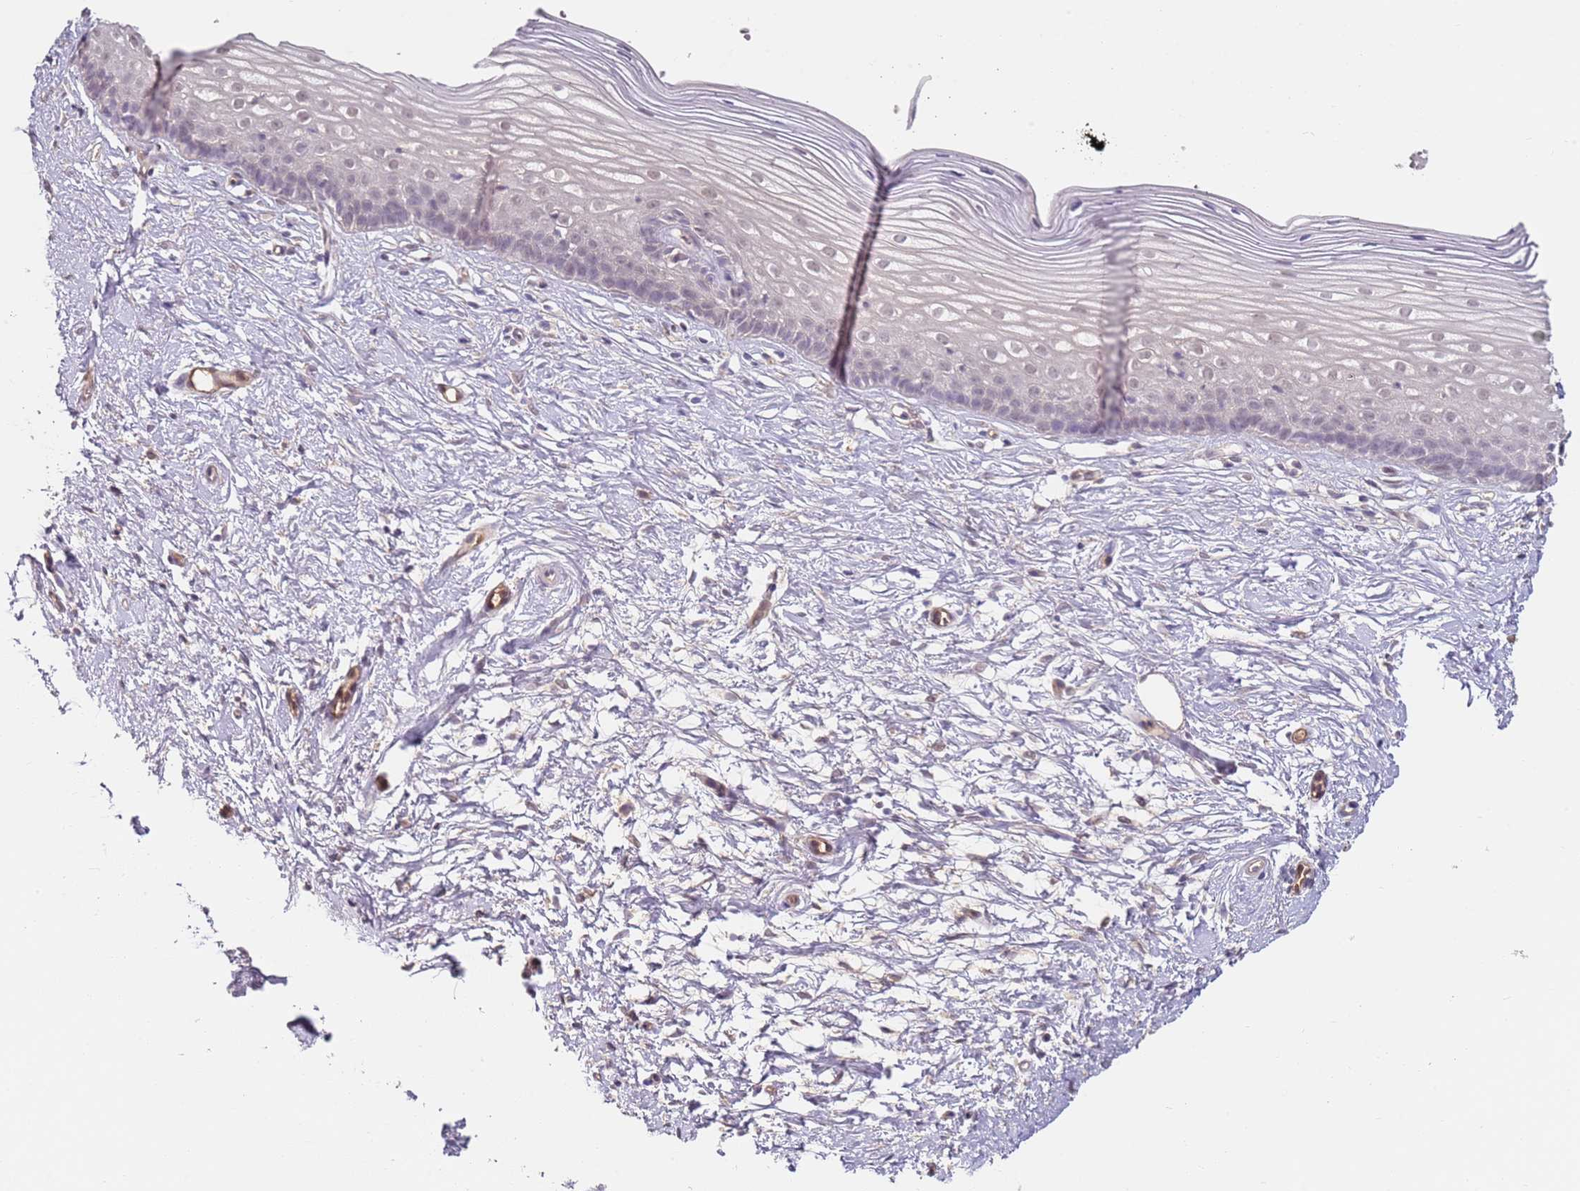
{"staining": {"intensity": "negative", "quantity": "none", "location": "none"}, "tissue": "cervix", "cell_type": "Glandular cells", "image_type": "normal", "snomed": [{"axis": "morphology", "description": "Normal tissue, NOS"}, {"axis": "topography", "description": "Cervix"}], "caption": "There is no significant expression in glandular cells of cervix. (DAB (3,3'-diaminobenzidine) immunohistochemistry visualized using brightfield microscopy, high magnification).", "gene": "WDR93", "patient": {"sex": "female", "age": 40}}